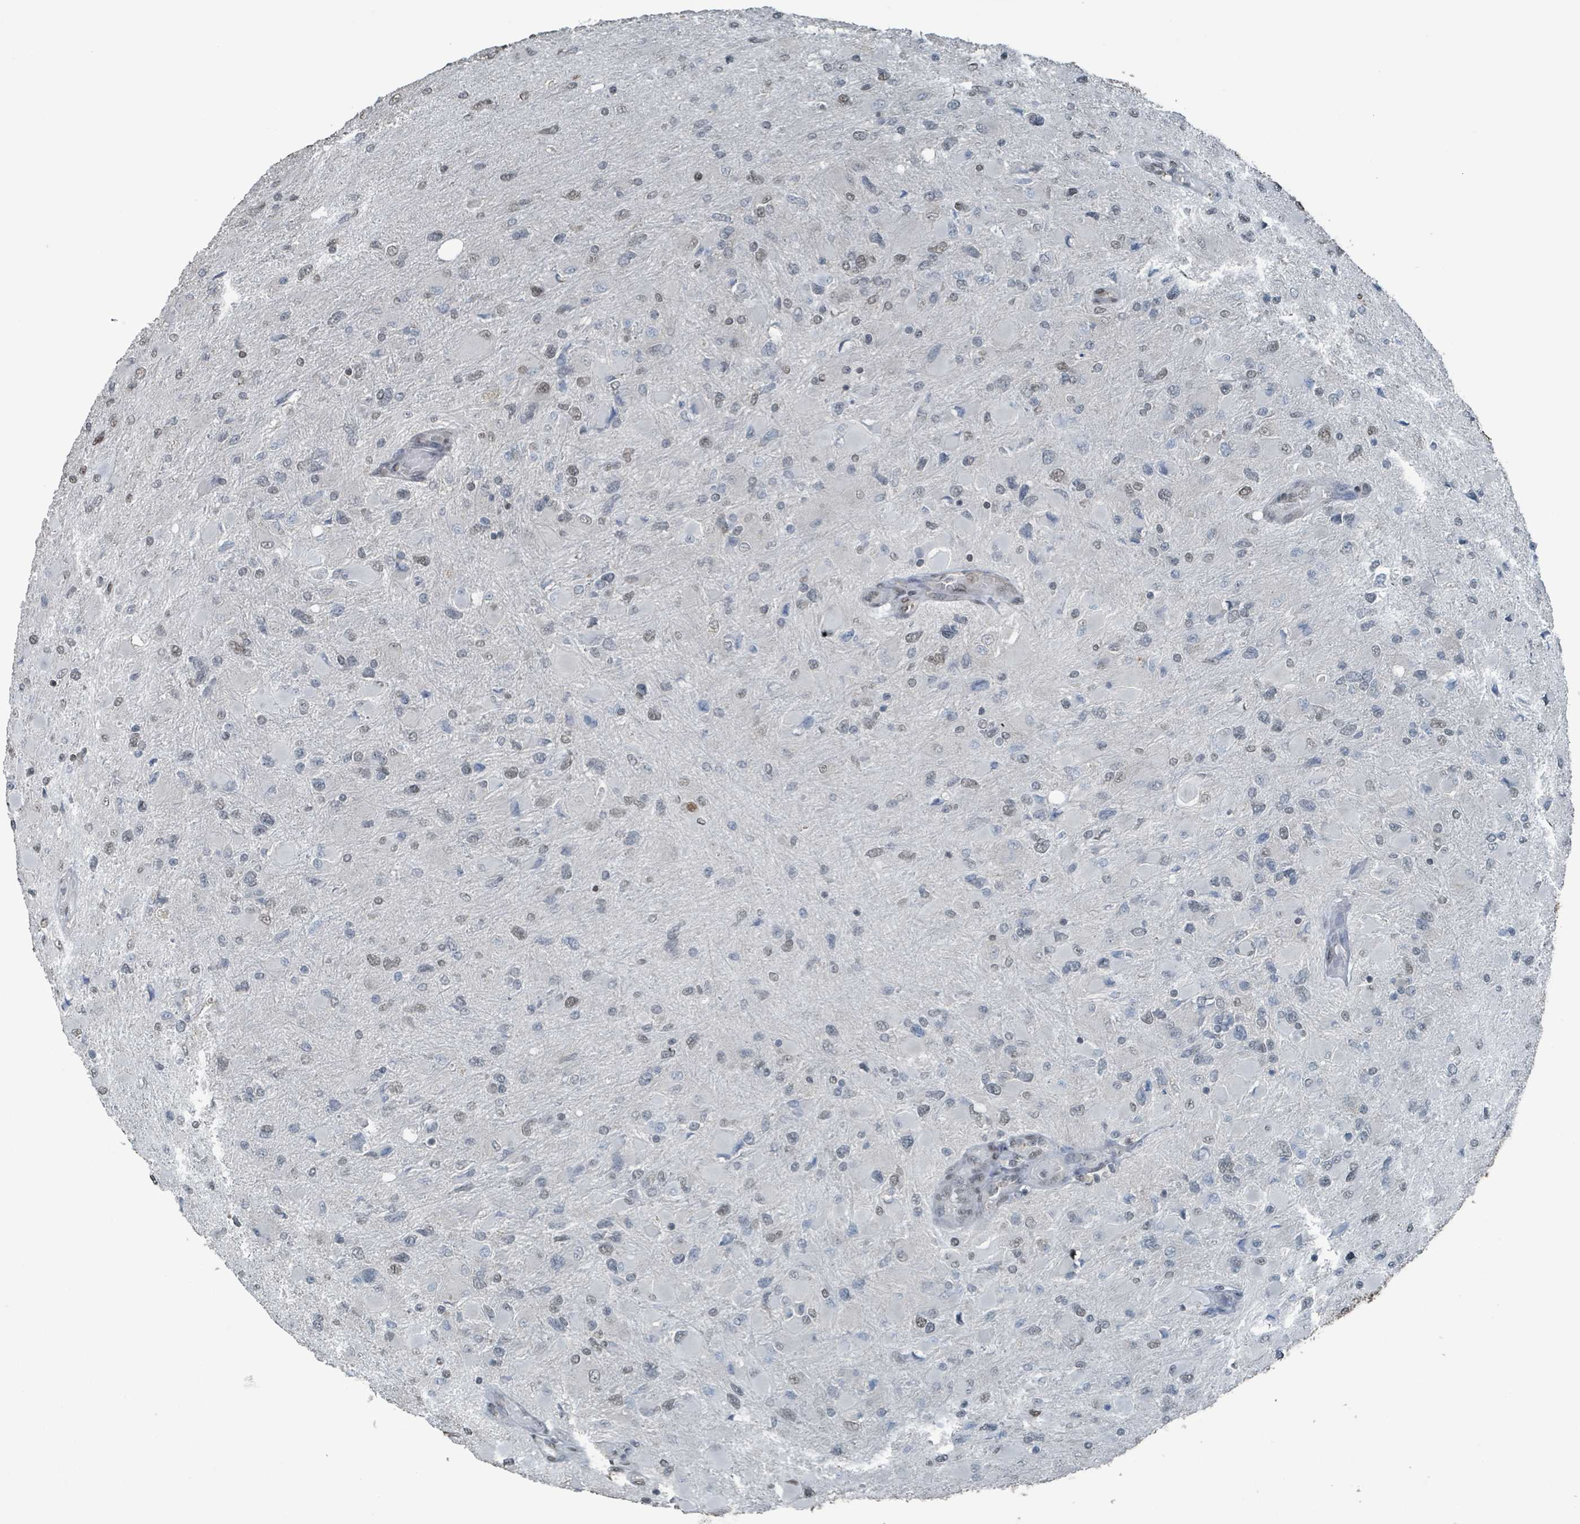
{"staining": {"intensity": "weak", "quantity": "25%-75%", "location": "nuclear"}, "tissue": "glioma", "cell_type": "Tumor cells", "image_type": "cancer", "snomed": [{"axis": "morphology", "description": "Glioma, malignant, High grade"}, {"axis": "topography", "description": "Cerebral cortex"}], "caption": "Glioma was stained to show a protein in brown. There is low levels of weak nuclear expression in about 25%-75% of tumor cells.", "gene": "PHIP", "patient": {"sex": "female", "age": 36}}